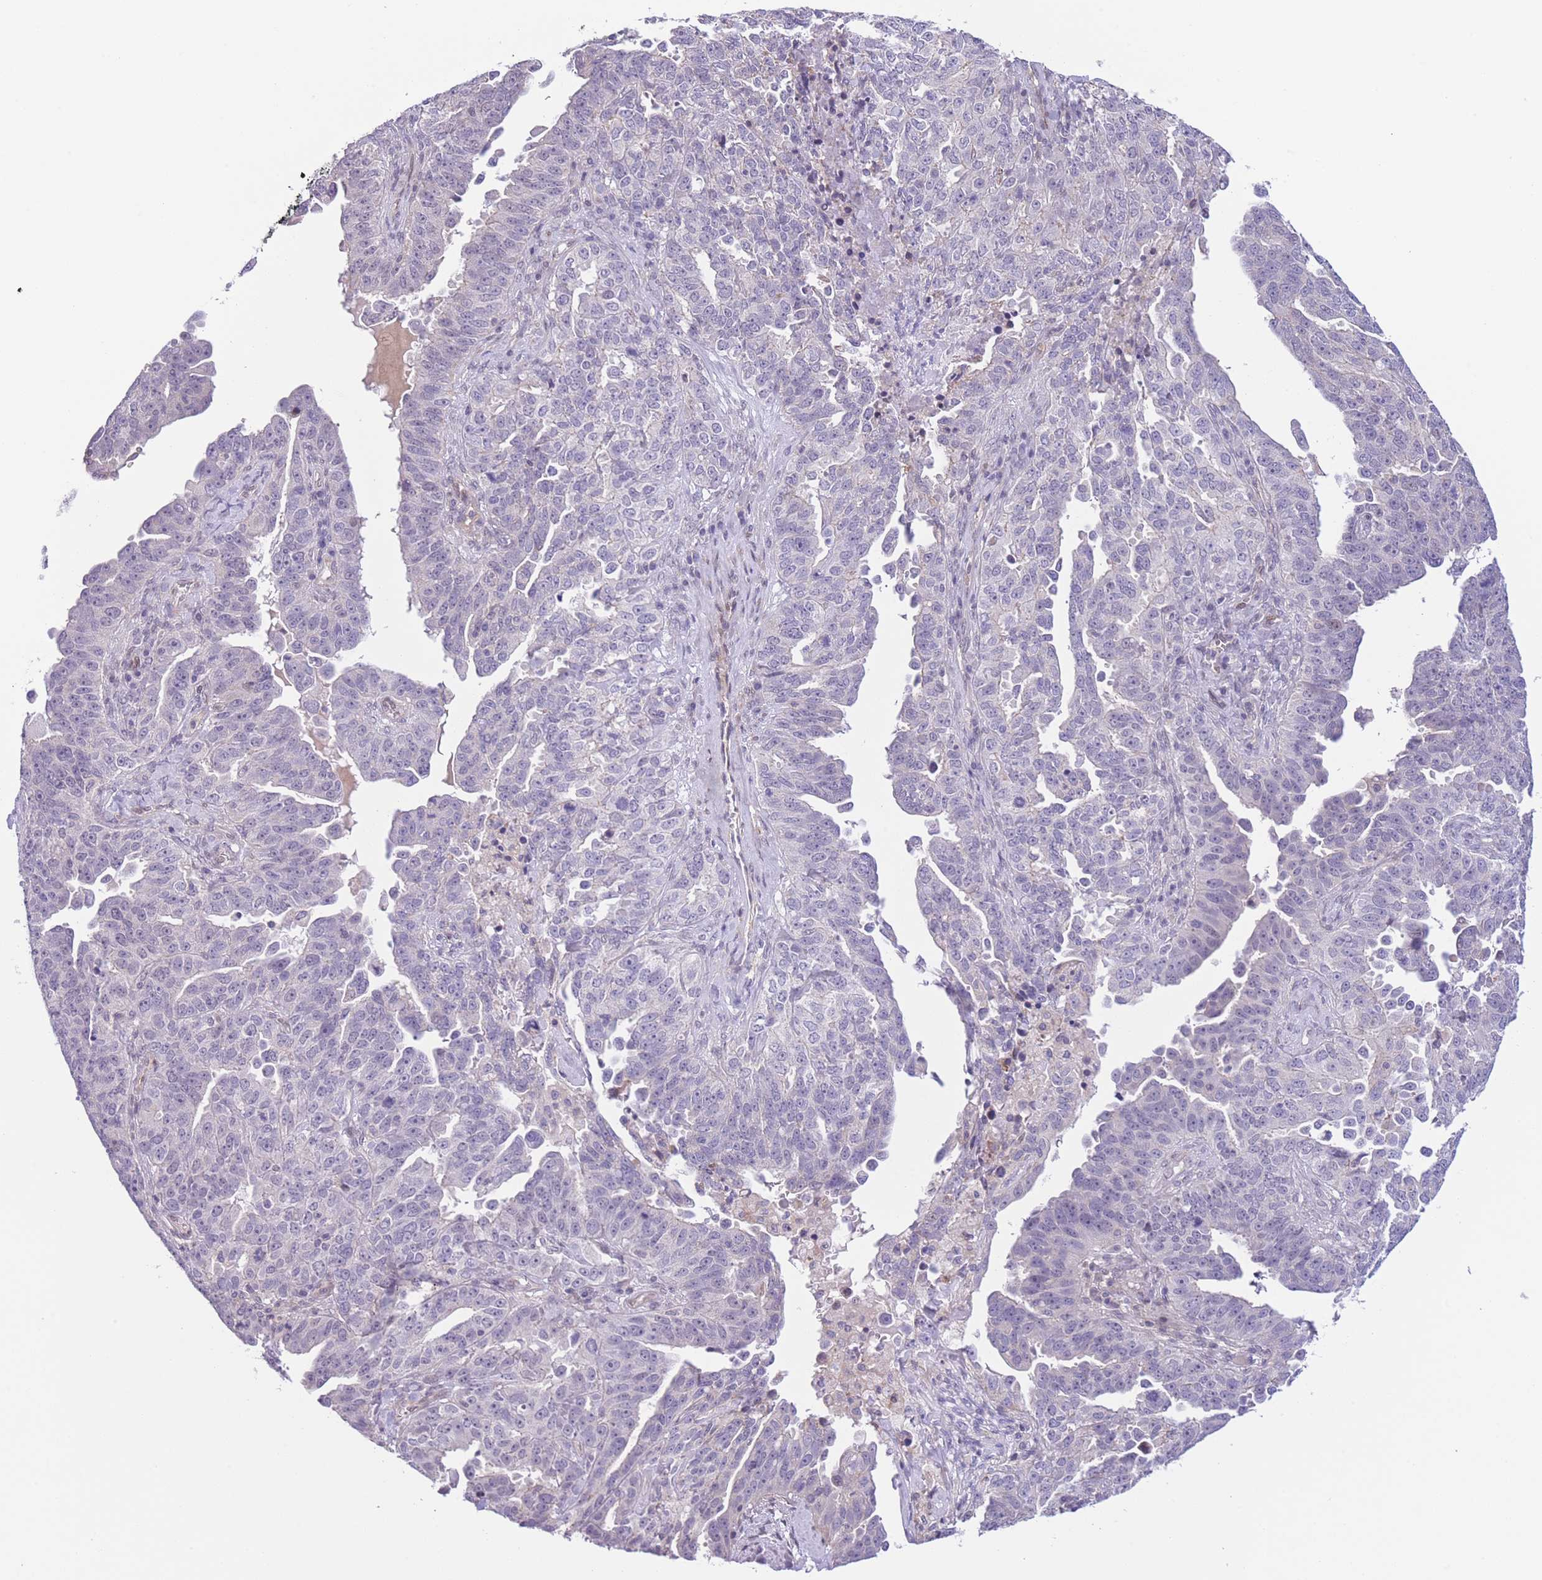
{"staining": {"intensity": "negative", "quantity": "none", "location": "none"}, "tissue": "ovarian cancer", "cell_type": "Tumor cells", "image_type": "cancer", "snomed": [{"axis": "morphology", "description": "Carcinoma, endometroid"}, {"axis": "topography", "description": "Ovary"}], "caption": "This micrograph is of ovarian cancer (endometroid carcinoma) stained with immunohistochemistry to label a protein in brown with the nuclei are counter-stained blue. There is no positivity in tumor cells.", "gene": "C9orf152", "patient": {"sex": "female", "age": 62}}